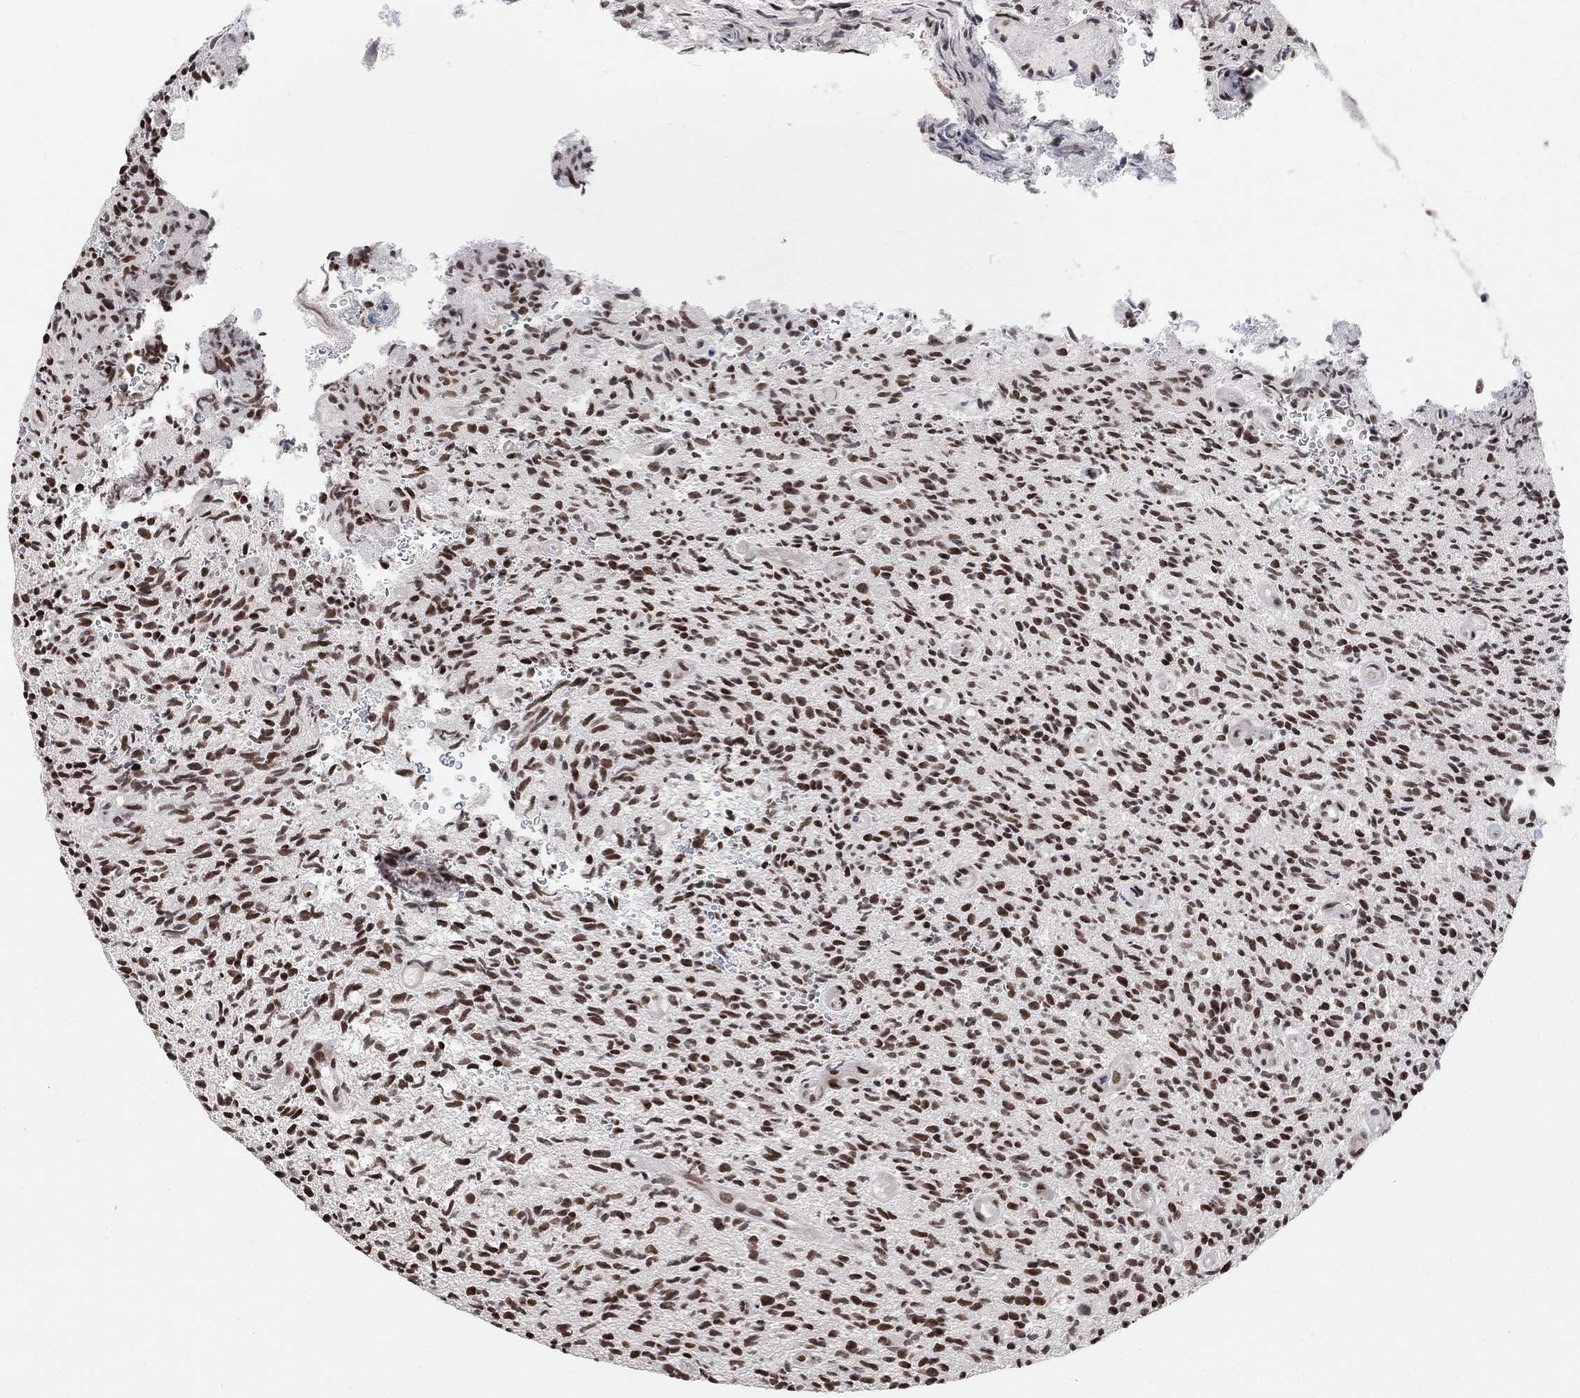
{"staining": {"intensity": "strong", "quantity": "25%-75%", "location": "nuclear"}, "tissue": "glioma", "cell_type": "Tumor cells", "image_type": "cancer", "snomed": [{"axis": "morphology", "description": "Glioma, malignant, High grade"}, {"axis": "topography", "description": "Brain"}], "caption": "A brown stain shows strong nuclear staining of a protein in human malignant glioma (high-grade) tumor cells.", "gene": "E4F1", "patient": {"sex": "male", "age": 64}}